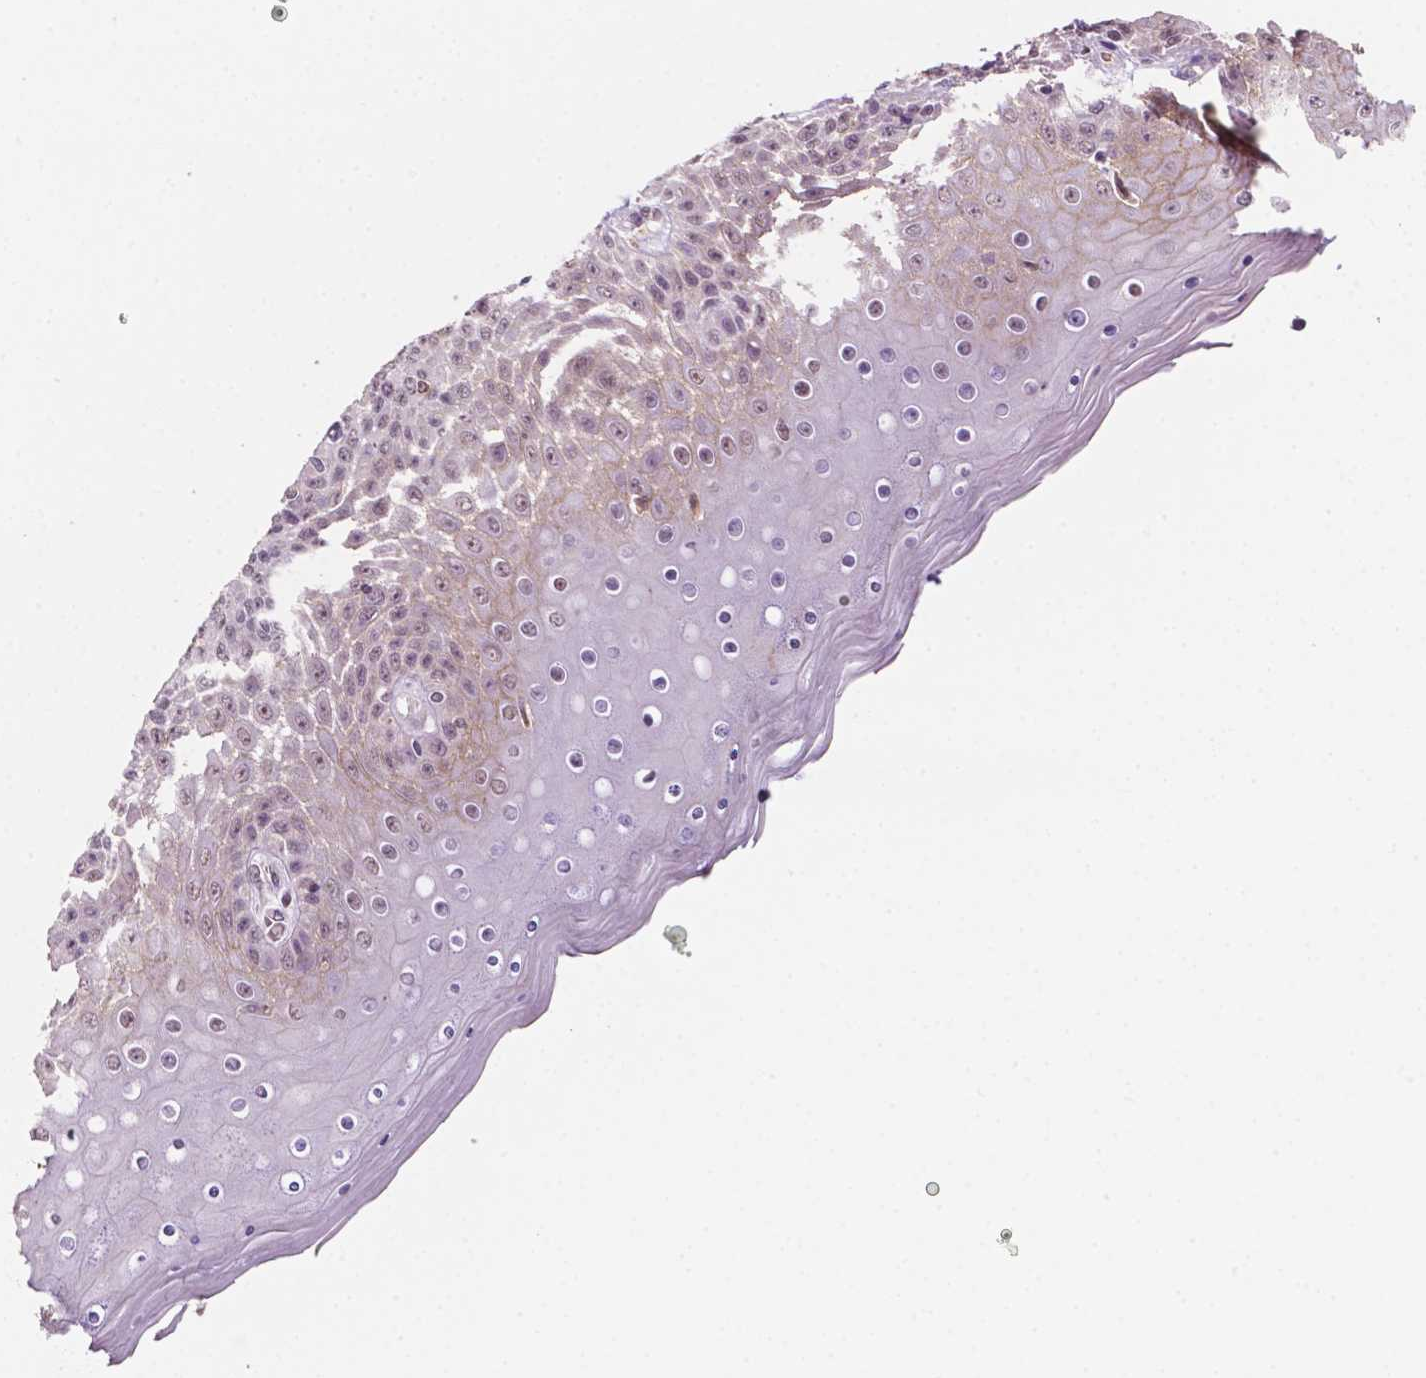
{"staining": {"intensity": "weak", "quantity": "25%-75%", "location": "cytoplasmic/membranous"}, "tissue": "skin", "cell_type": "Epidermal cells", "image_type": "normal", "snomed": [{"axis": "morphology", "description": "Normal tissue, NOS"}, {"axis": "topography", "description": "Anal"}], "caption": "High-power microscopy captured an immunohistochemistry (IHC) micrograph of benign skin, revealing weak cytoplasmic/membranous positivity in approximately 25%-75% of epidermal cells.", "gene": "SHLD3", "patient": {"sex": "female", "age": 46}}